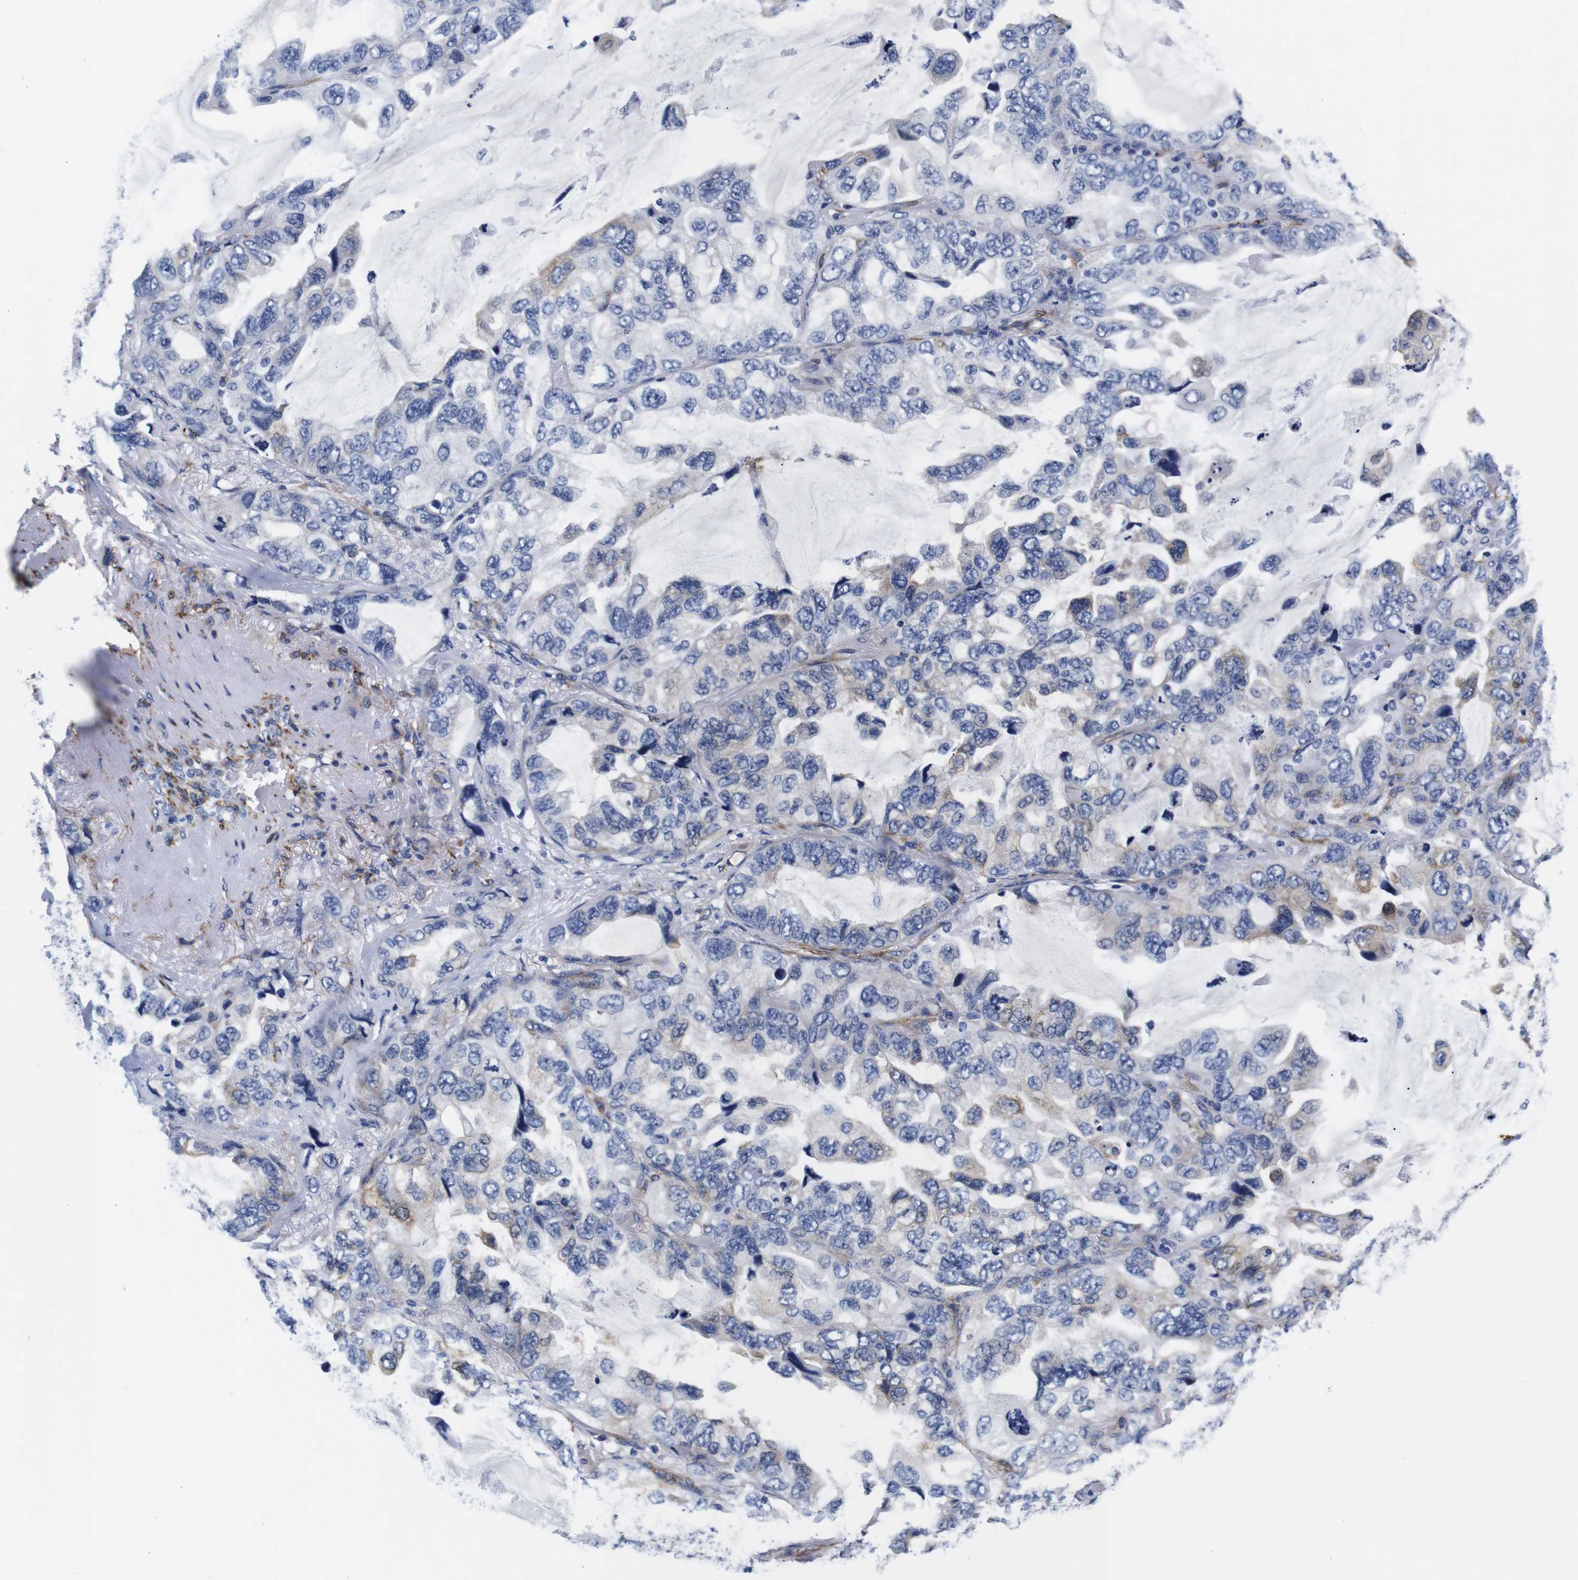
{"staining": {"intensity": "moderate", "quantity": "<25%", "location": "cytoplasmic/membranous"}, "tissue": "lung cancer", "cell_type": "Tumor cells", "image_type": "cancer", "snomed": [{"axis": "morphology", "description": "Squamous cell carcinoma, NOS"}, {"axis": "topography", "description": "Lung"}], "caption": "Lung cancer stained with immunohistochemistry displays moderate cytoplasmic/membranous positivity in approximately <25% of tumor cells.", "gene": "LRIG1", "patient": {"sex": "female", "age": 73}}